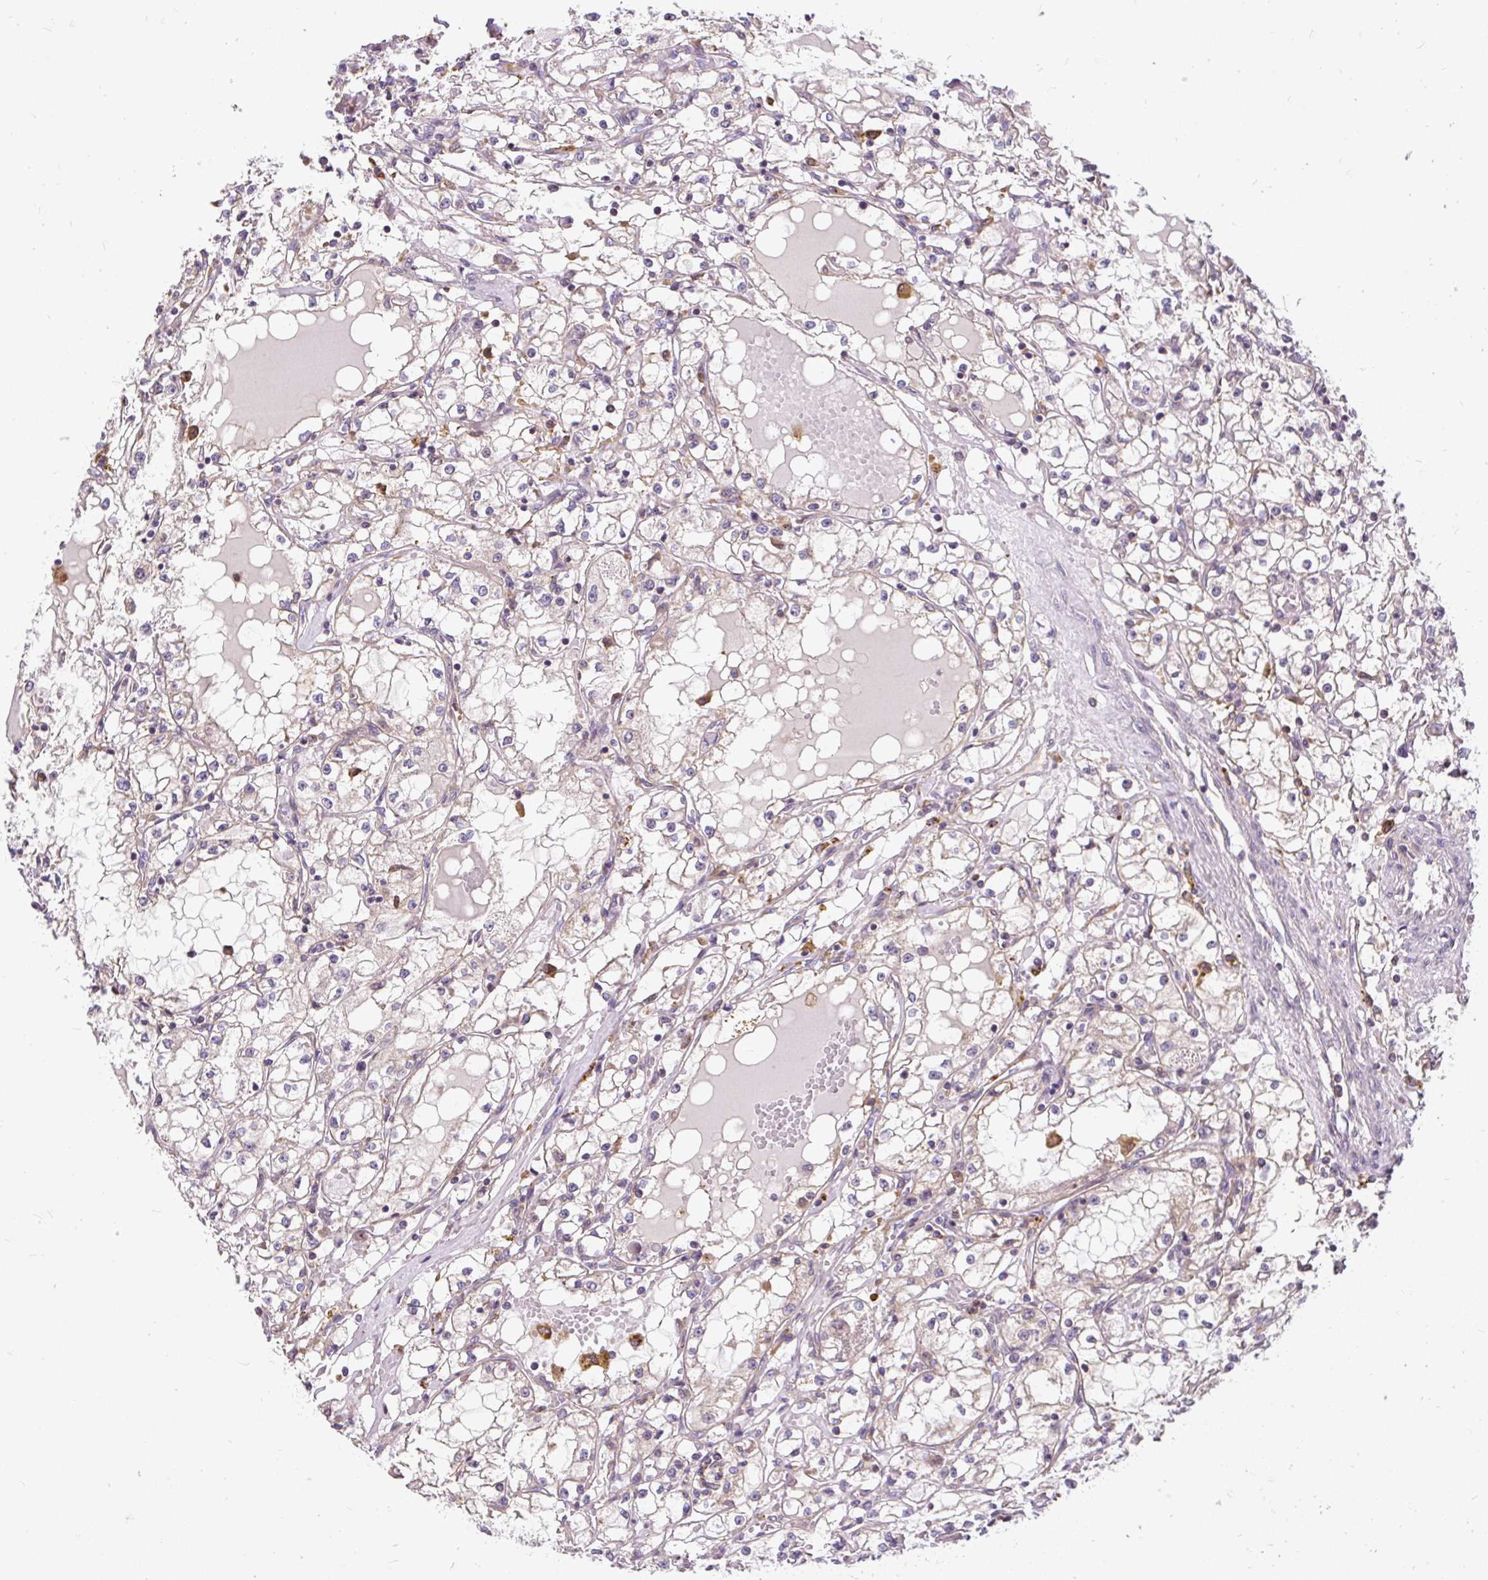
{"staining": {"intensity": "weak", "quantity": "<25%", "location": "cytoplasmic/membranous"}, "tissue": "renal cancer", "cell_type": "Tumor cells", "image_type": "cancer", "snomed": [{"axis": "morphology", "description": "Adenocarcinoma, NOS"}, {"axis": "topography", "description": "Kidney"}], "caption": "High magnification brightfield microscopy of renal cancer stained with DAB (brown) and counterstained with hematoxylin (blue): tumor cells show no significant positivity. (Brightfield microscopy of DAB (3,3'-diaminobenzidine) immunohistochemistry (IHC) at high magnification).", "gene": "CYP20A1", "patient": {"sex": "male", "age": 56}}